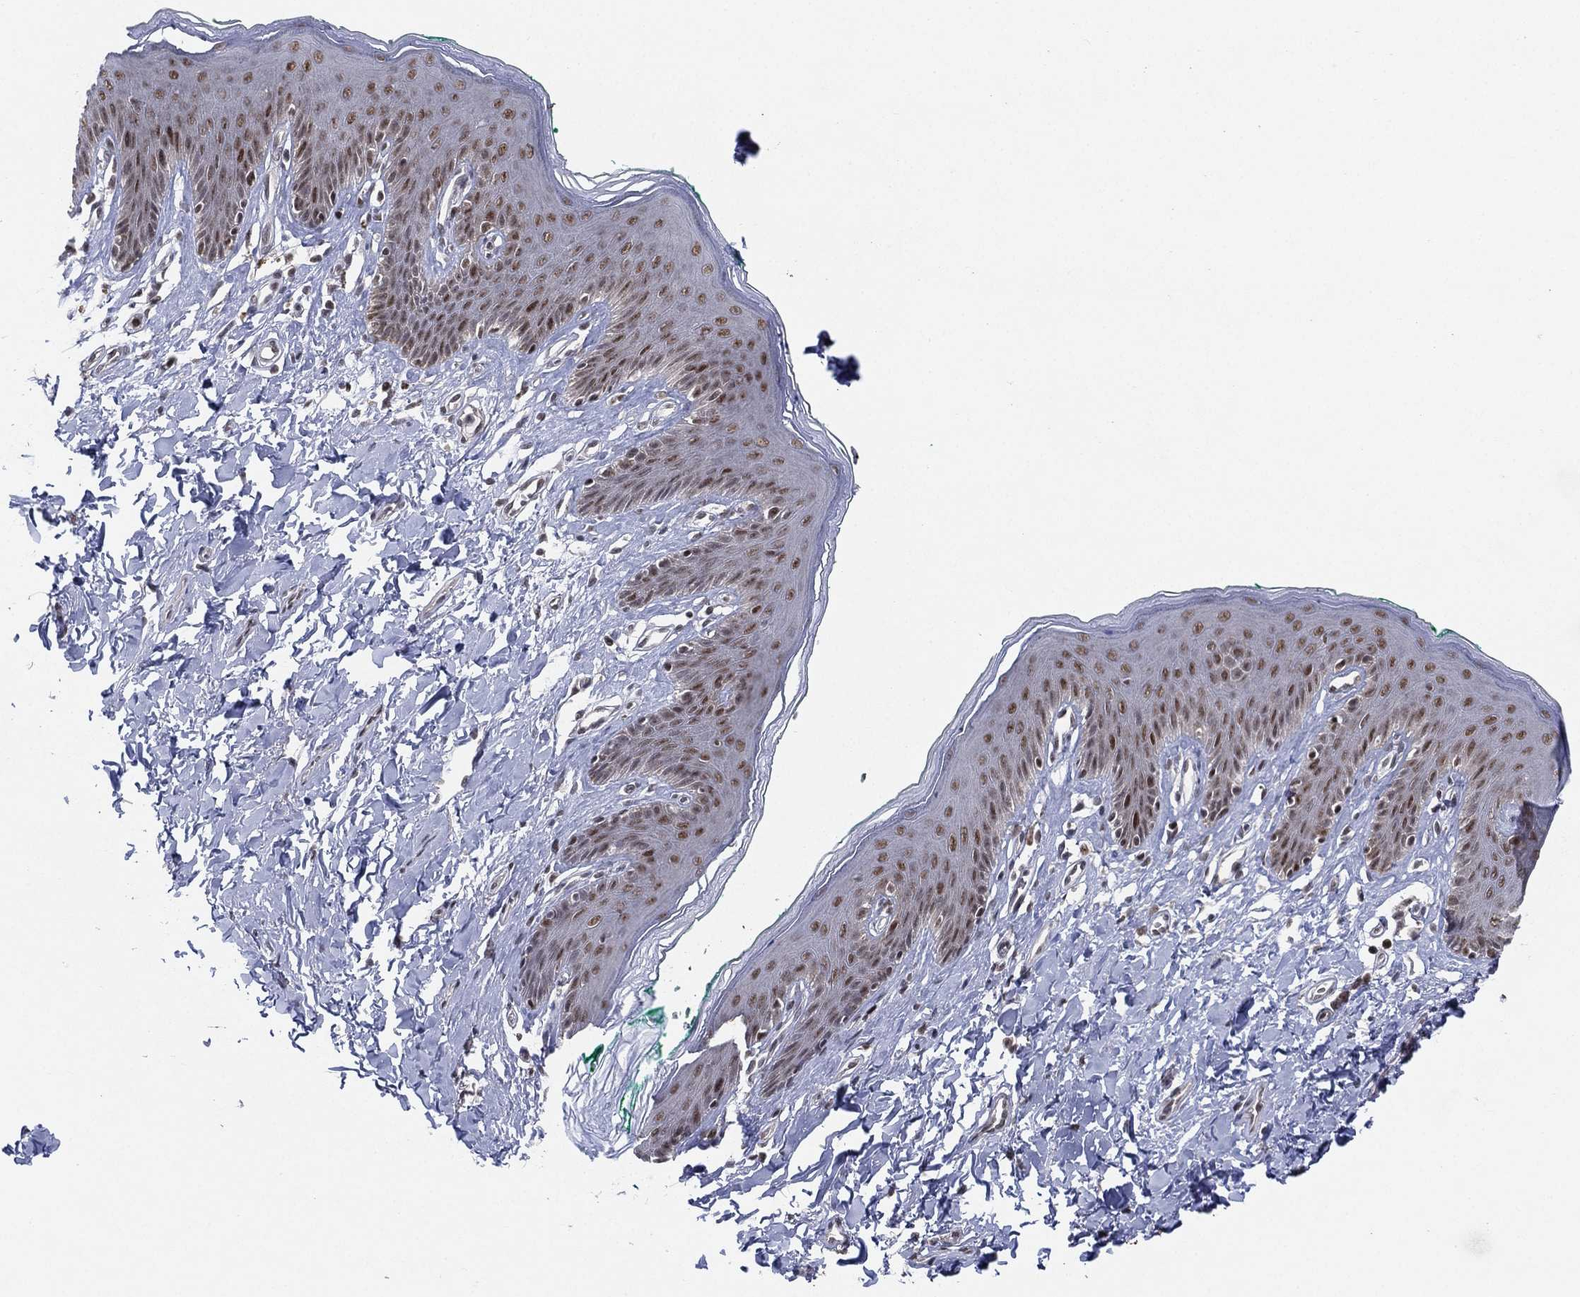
{"staining": {"intensity": "moderate", "quantity": ">75%", "location": "nuclear"}, "tissue": "skin", "cell_type": "Epidermal cells", "image_type": "normal", "snomed": [{"axis": "morphology", "description": "Normal tissue, NOS"}, {"axis": "topography", "description": "Vulva"}], "caption": "Protein expression analysis of normal skin shows moderate nuclear staining in about >75% of epidermal cells.", "gene": "DGCR8", "patient": {"sex": "female", "age": 66}}